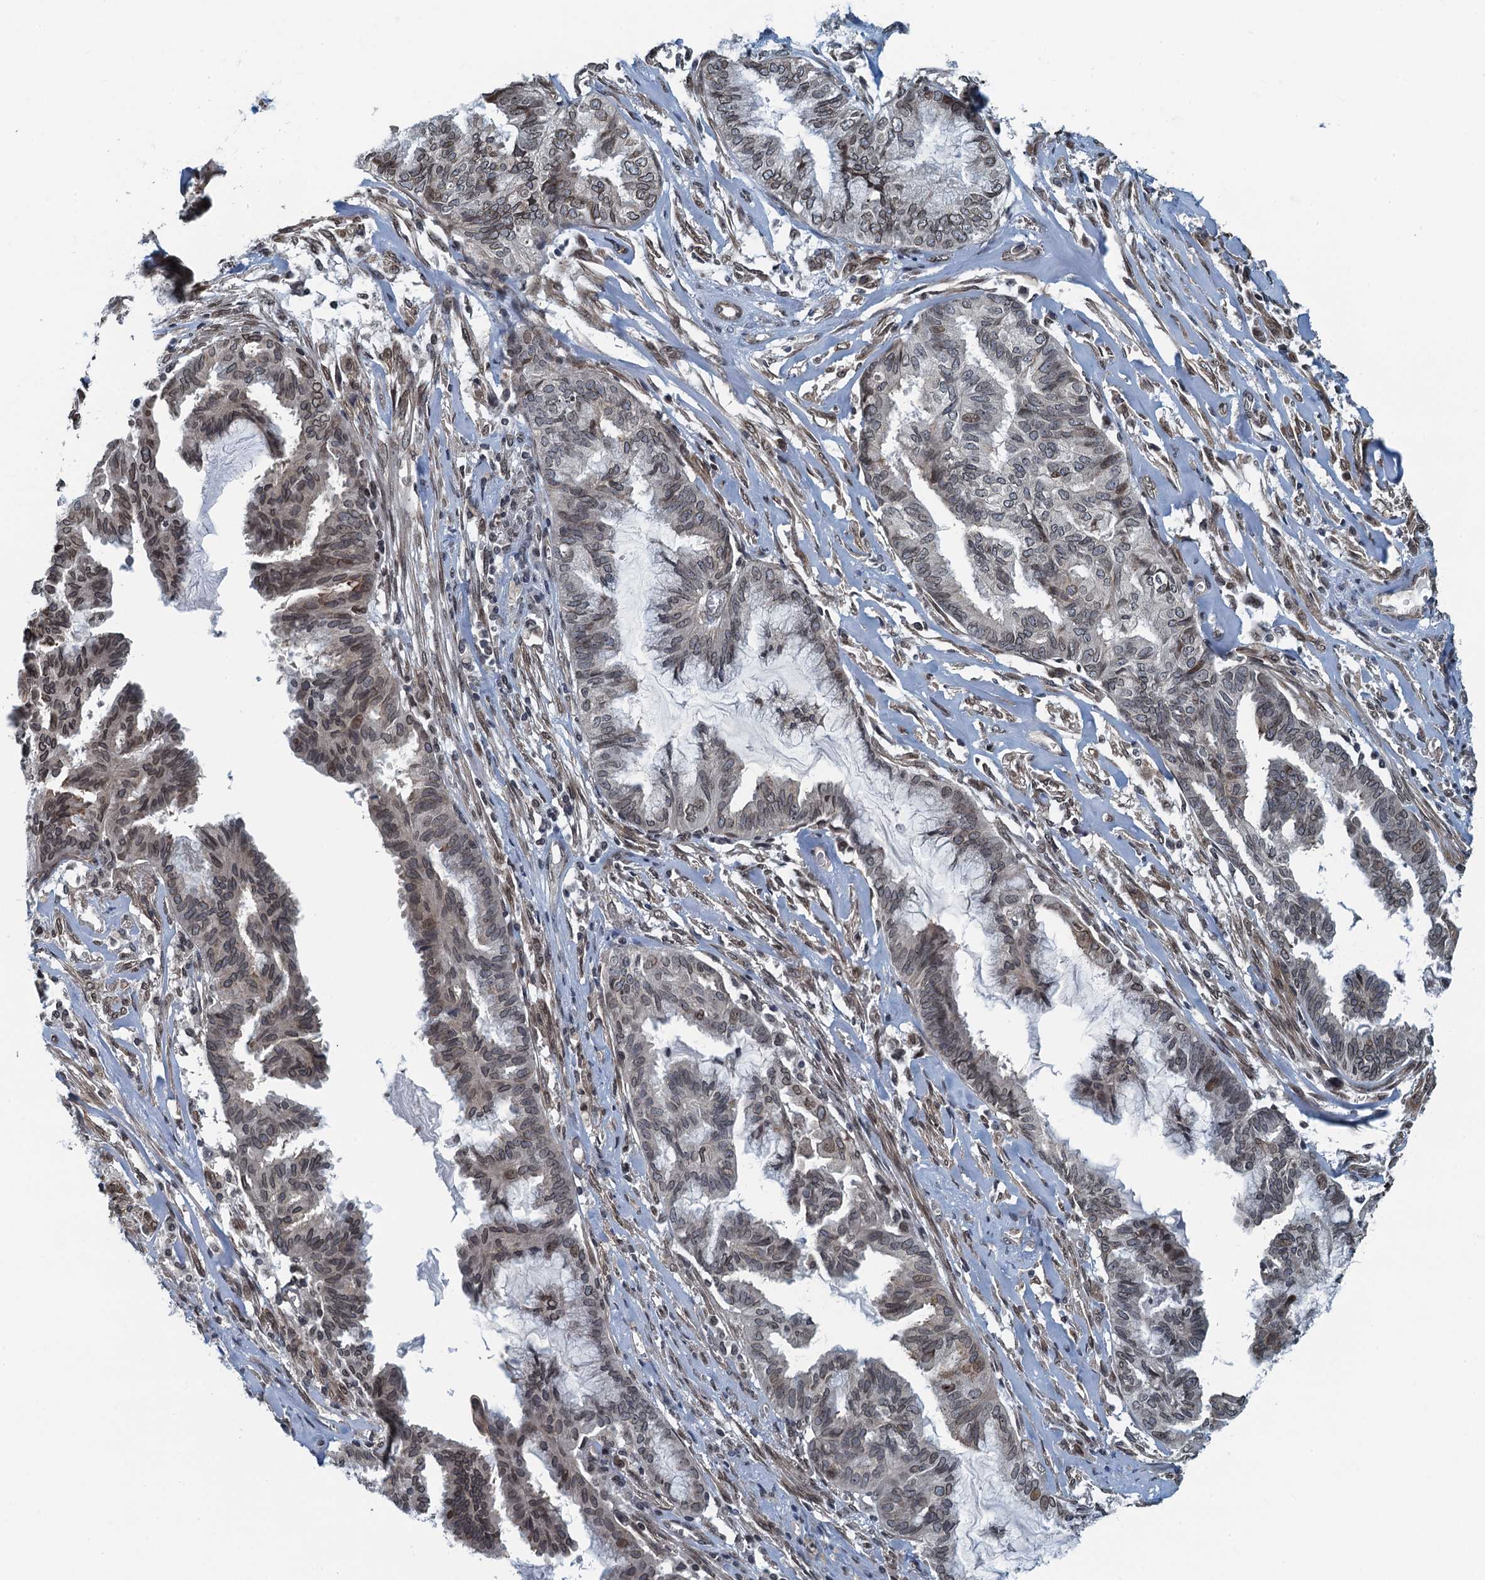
{"staining": {"intensity": "weak", "quantity": "25%-75%", "location": "cytoplasmic/membranous,nuclear"}, "tissue": "endometrial cancer", "cell_type": "Tumor cells", "image_type": "cancer", "snomed": [{"axis": "morphology", "description": "Adenocarcinoma, NOS"}, {"axis": "topography", "description": "Endometrium"}], "caption": "Tumor cells show weak cytoplasmic/membranous and nuclear staining in about 25%-75% of cells in adenocarcinoma (endometrial).", "gene": "CCDC34", "patient": {"sex": "female", "age": 86}}